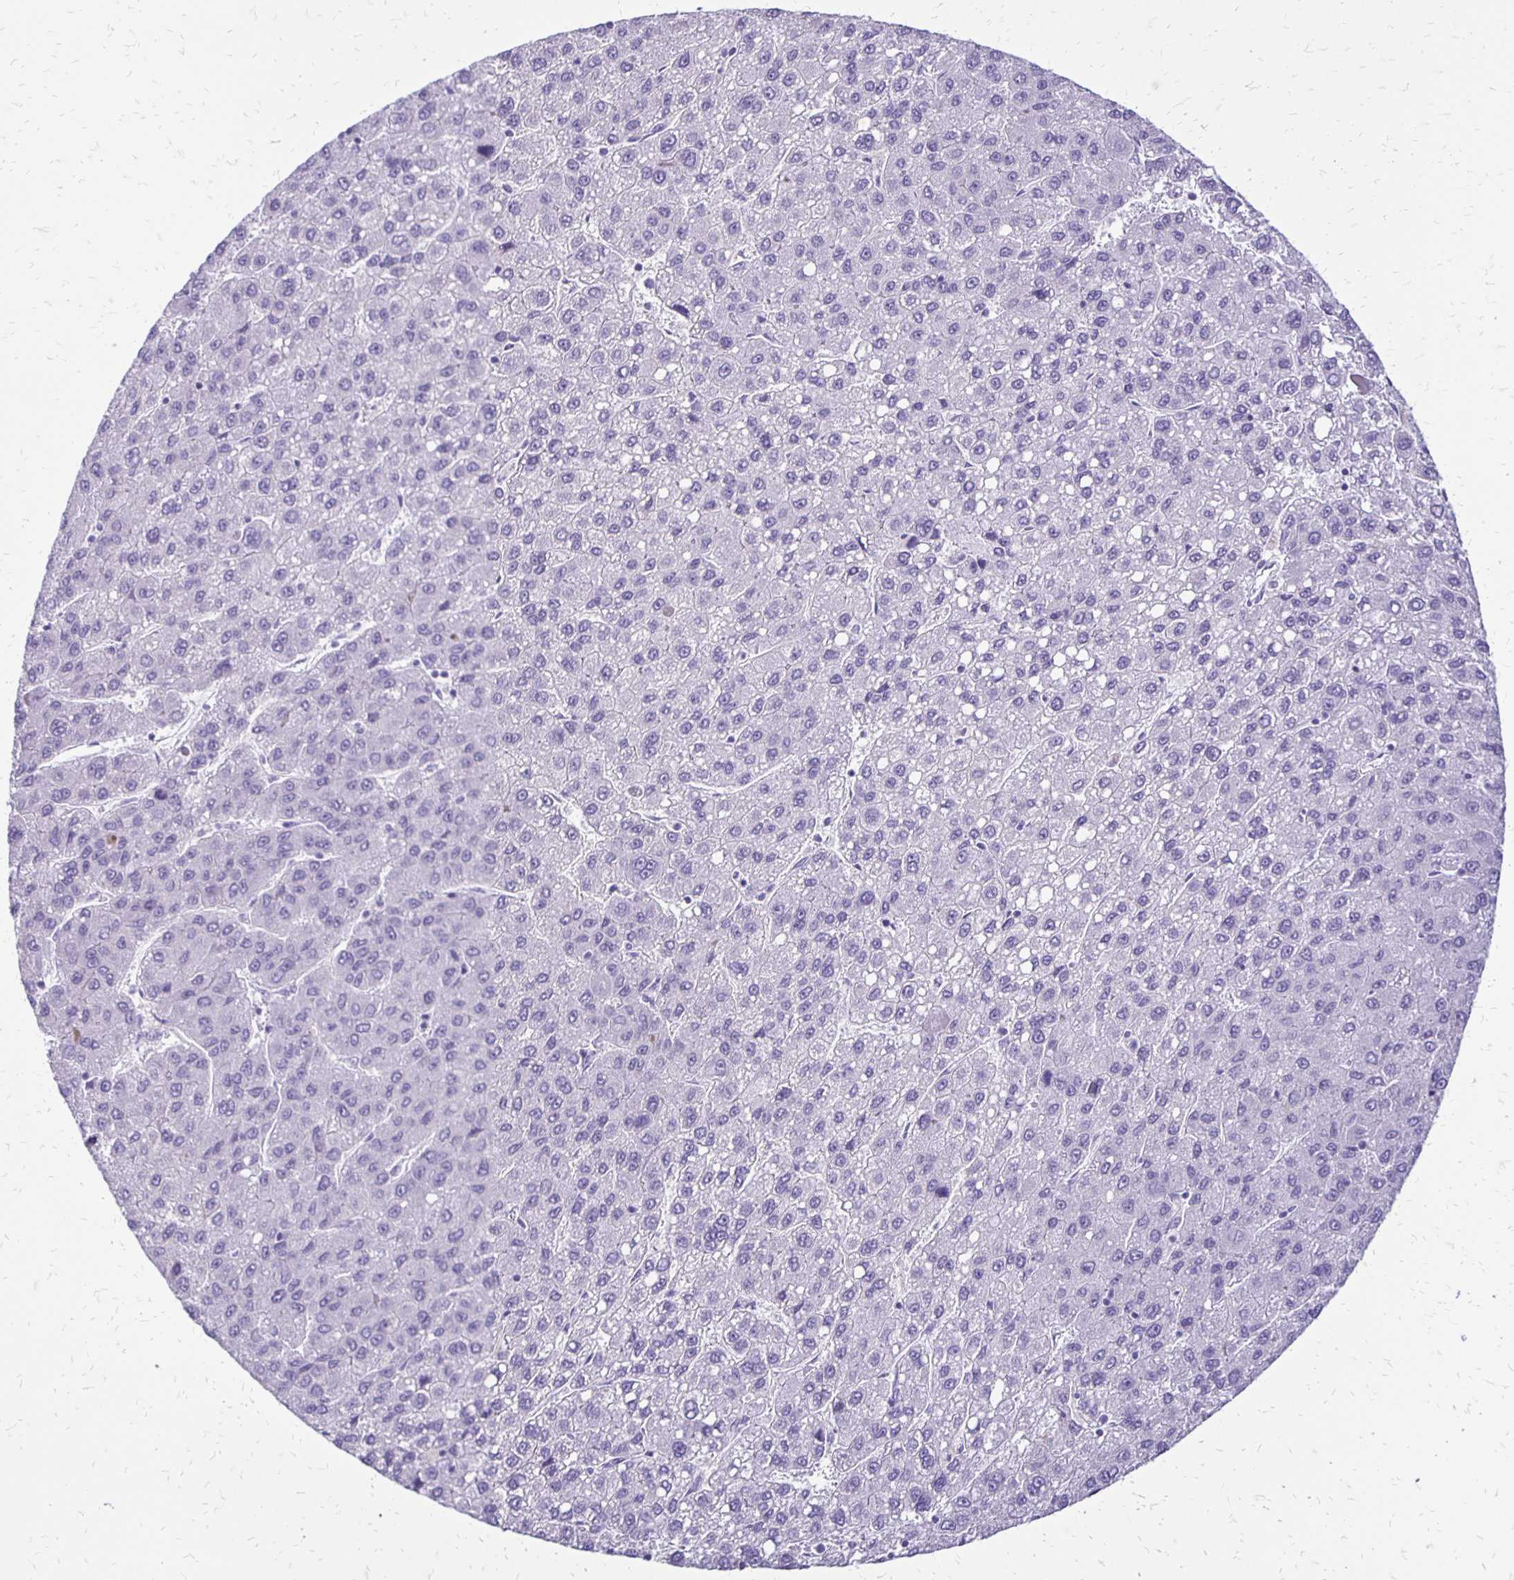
{"staining": {"intensity": "negative", "quantity": "none", "location": "none"}, "tissue": "liver cancer", "cell_type": "Tumor cells", "image_type": "cancer", "snomed": [{"axis": "morphology", "description": "Carcinoma, Hepatocellular, NOS"}, {"axis": "topography", "description": "Liver"}], "caption": "The IHC image has no significant staining in tumor cells of hepatocellular carcinoma (liver) tissue.", "gene": "ANKRD45", "patient": {"sex": "female", "age": 82}}